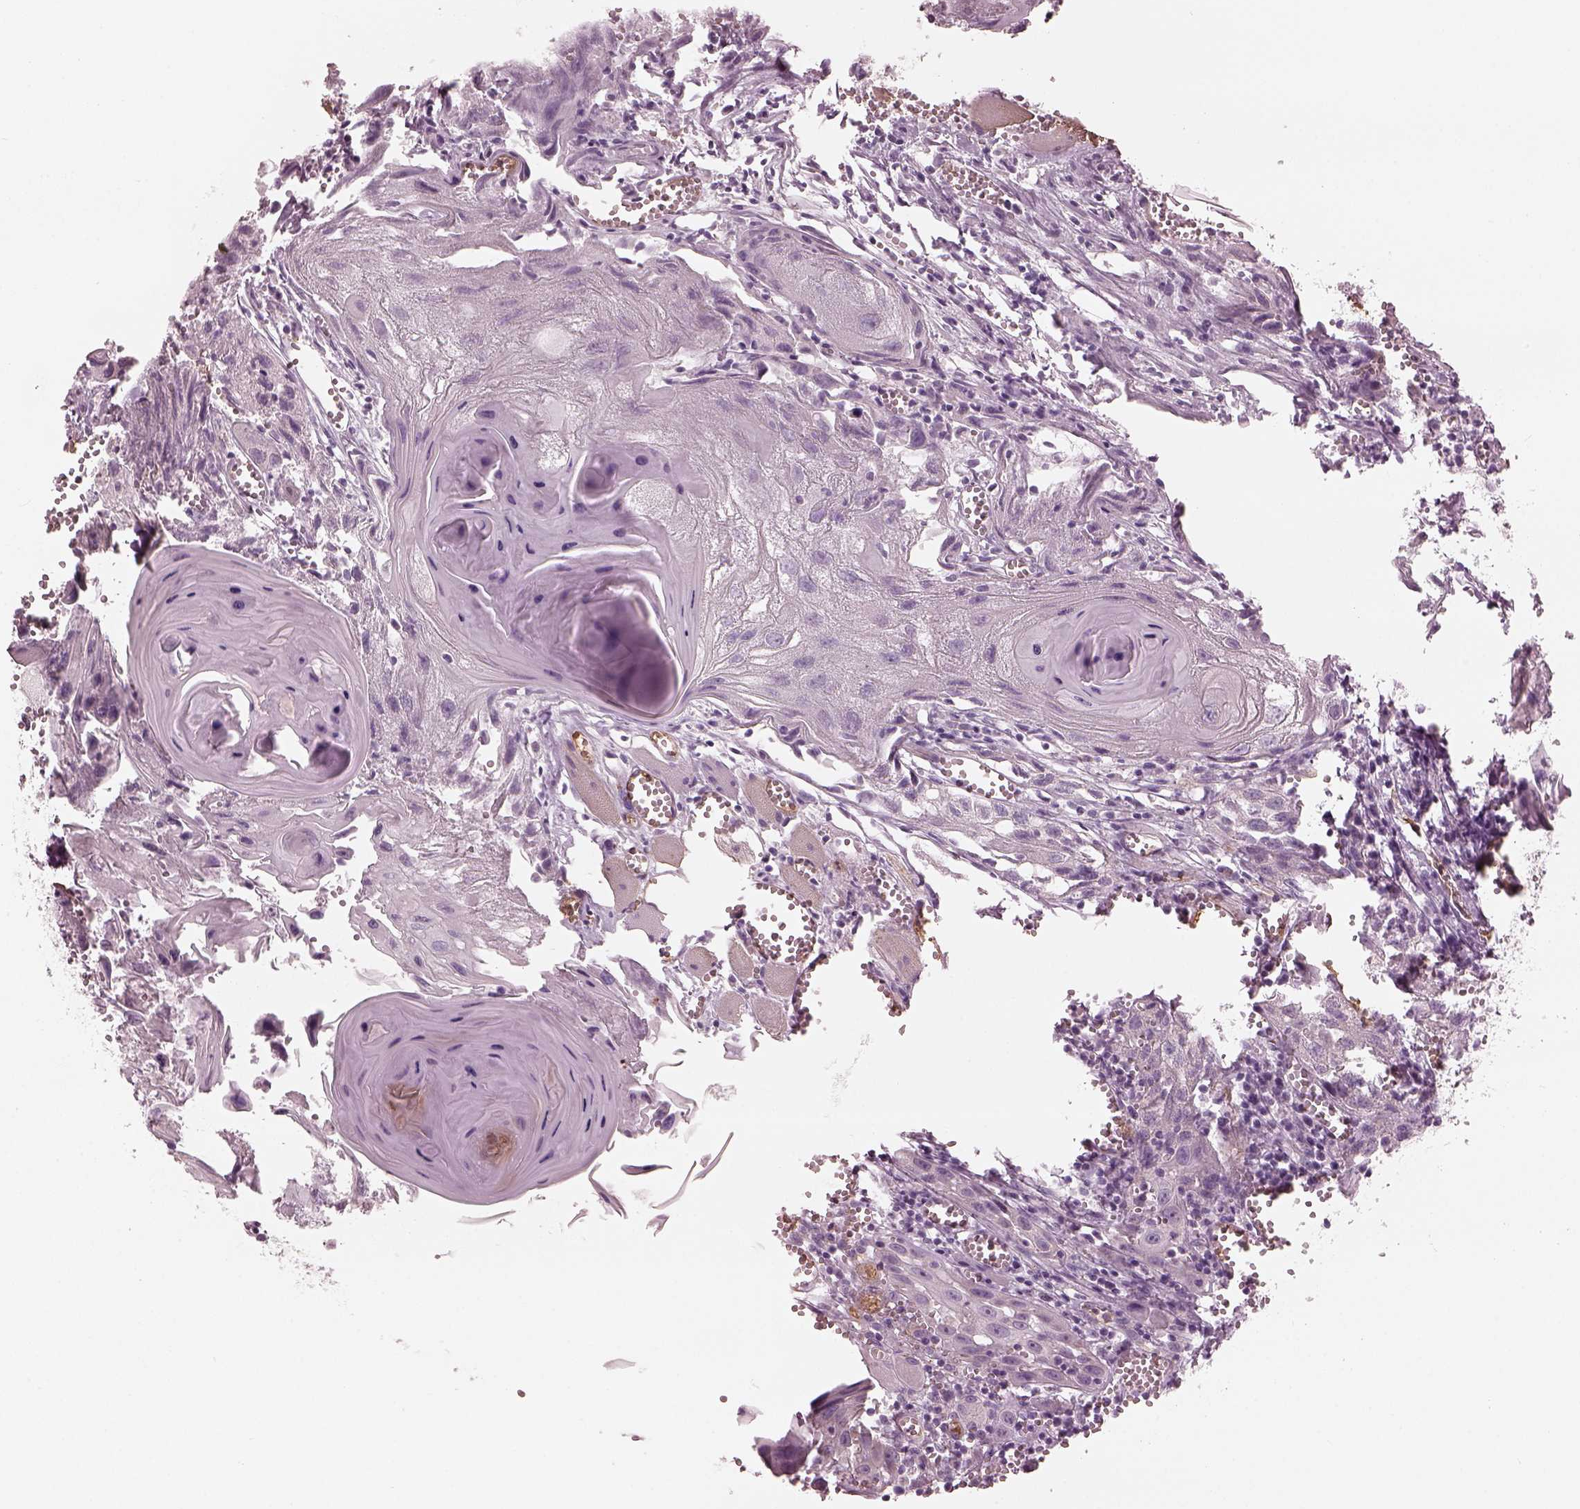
{"staining": {"intensity": "negative", "quantity": "none", "location": "none"}, "tissue": "head and neck cancer", "cell_type": "Tumor cells", "image_type": "cancer", "snomed": [{"axis": "morphology", "description": "Squamous cell carcinoma, NOS"}, {"axis": "topography", "description": "Head-Neck"}], "caption": "The histopathology image displays no staining of tumor cells in head and neck cancer (squamous cell carcinoma). (Brightfield microscopy of DAB (3,3'-diaminobenzidine) immunohistochemistry (IHC) at high magnification).", "gene": "EIF4E1B", "patient": {"sex": "female", "age": 80}}